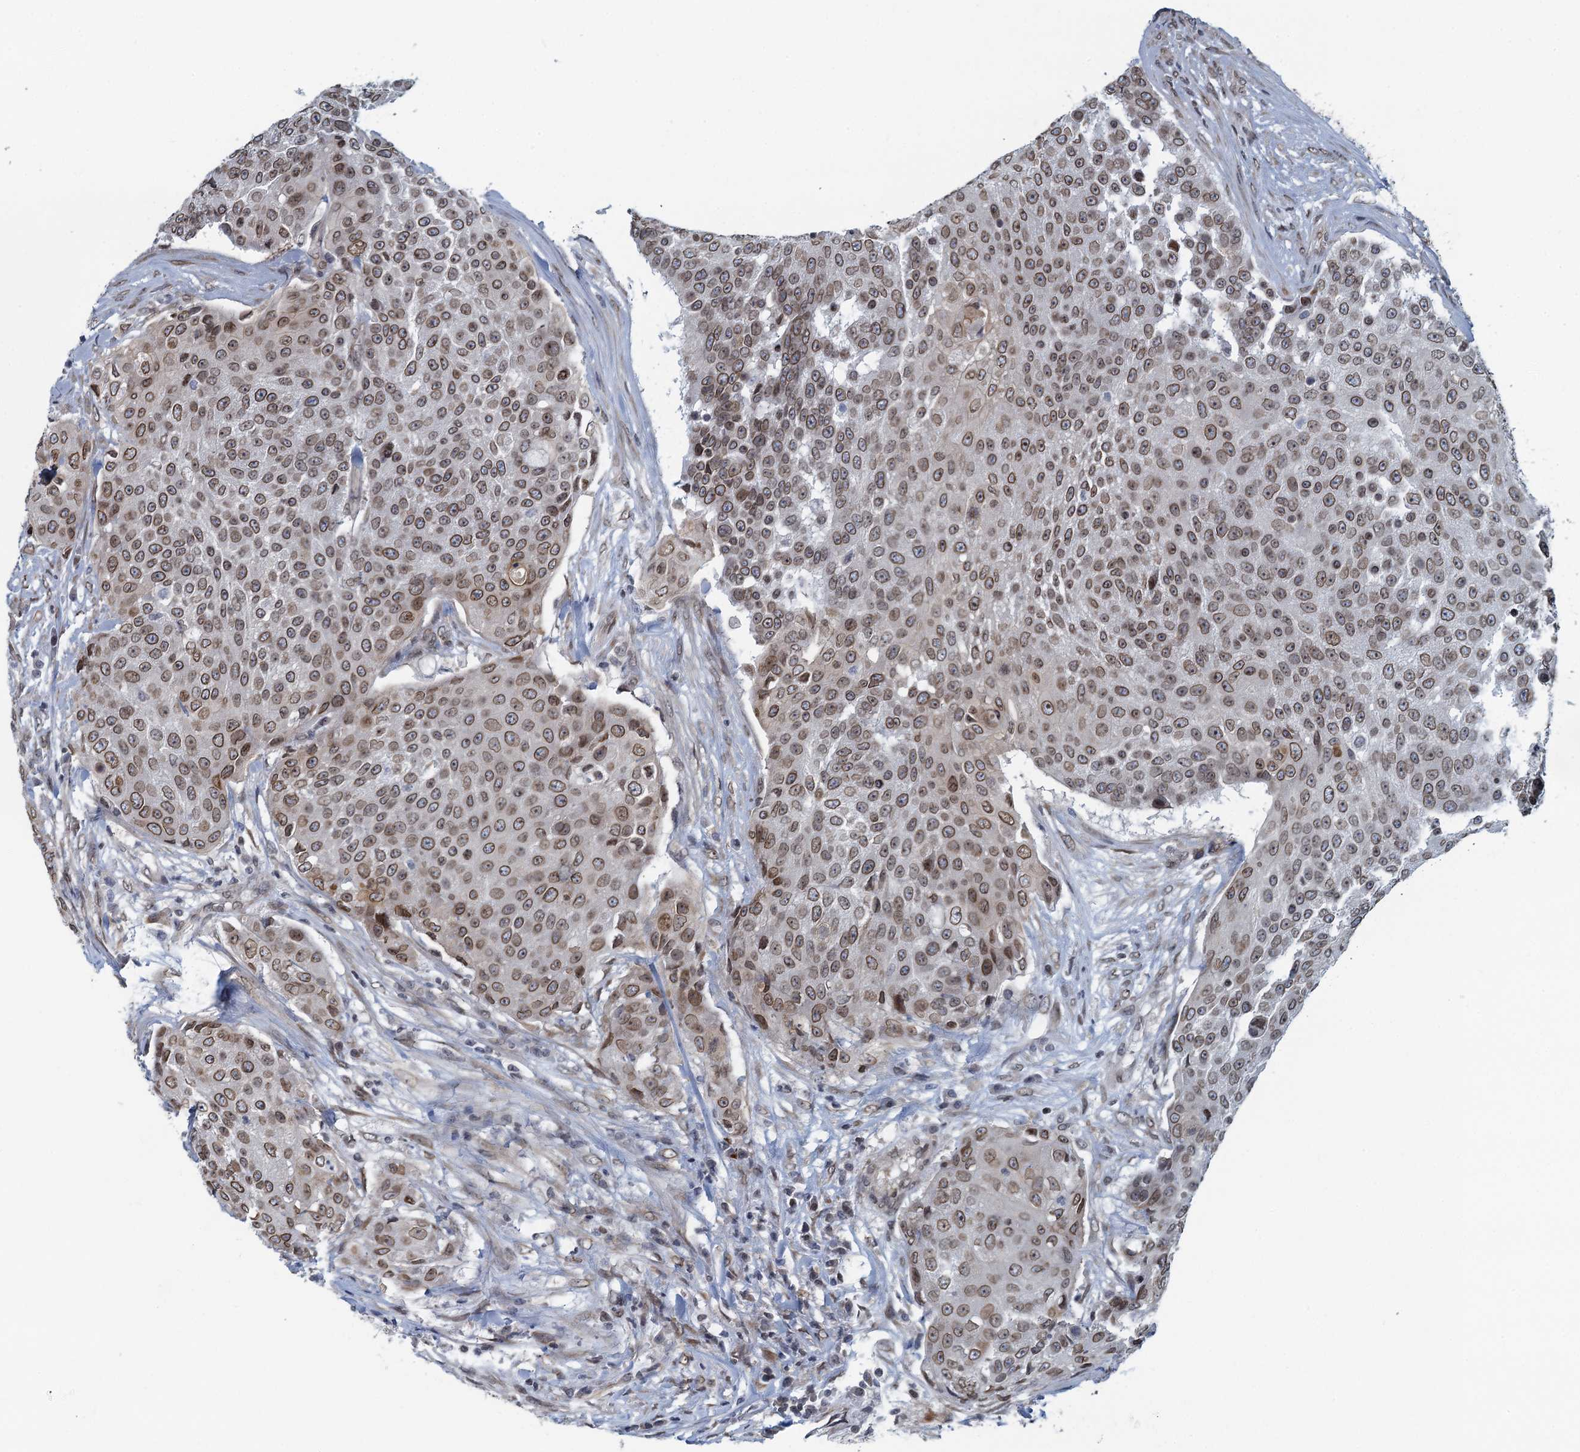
{"staining": {"intensity": "moderate", "quantity": ">75%", "location": "cytoplasmic/membranous,nuclear"}, "tissue": "urothelial cancer", "cell_type": "Tumor cells", "image_type": "cancer", "snomed": [{"axis": "morphology", "description": "Urothelial carcinoma, High grade"}, {"axis": "topography", "description": "Urinary bladder"}], "caption": "Approximately >75% of tumor cells in human urothelial carcinoma (high-grade) display moderate cytoplasmic/membranous and nuclear protein staining as visualized by brown immunohistochemical staining.", "gene": "CCDC34", "patient": {"sex": "female", "age": 63}}